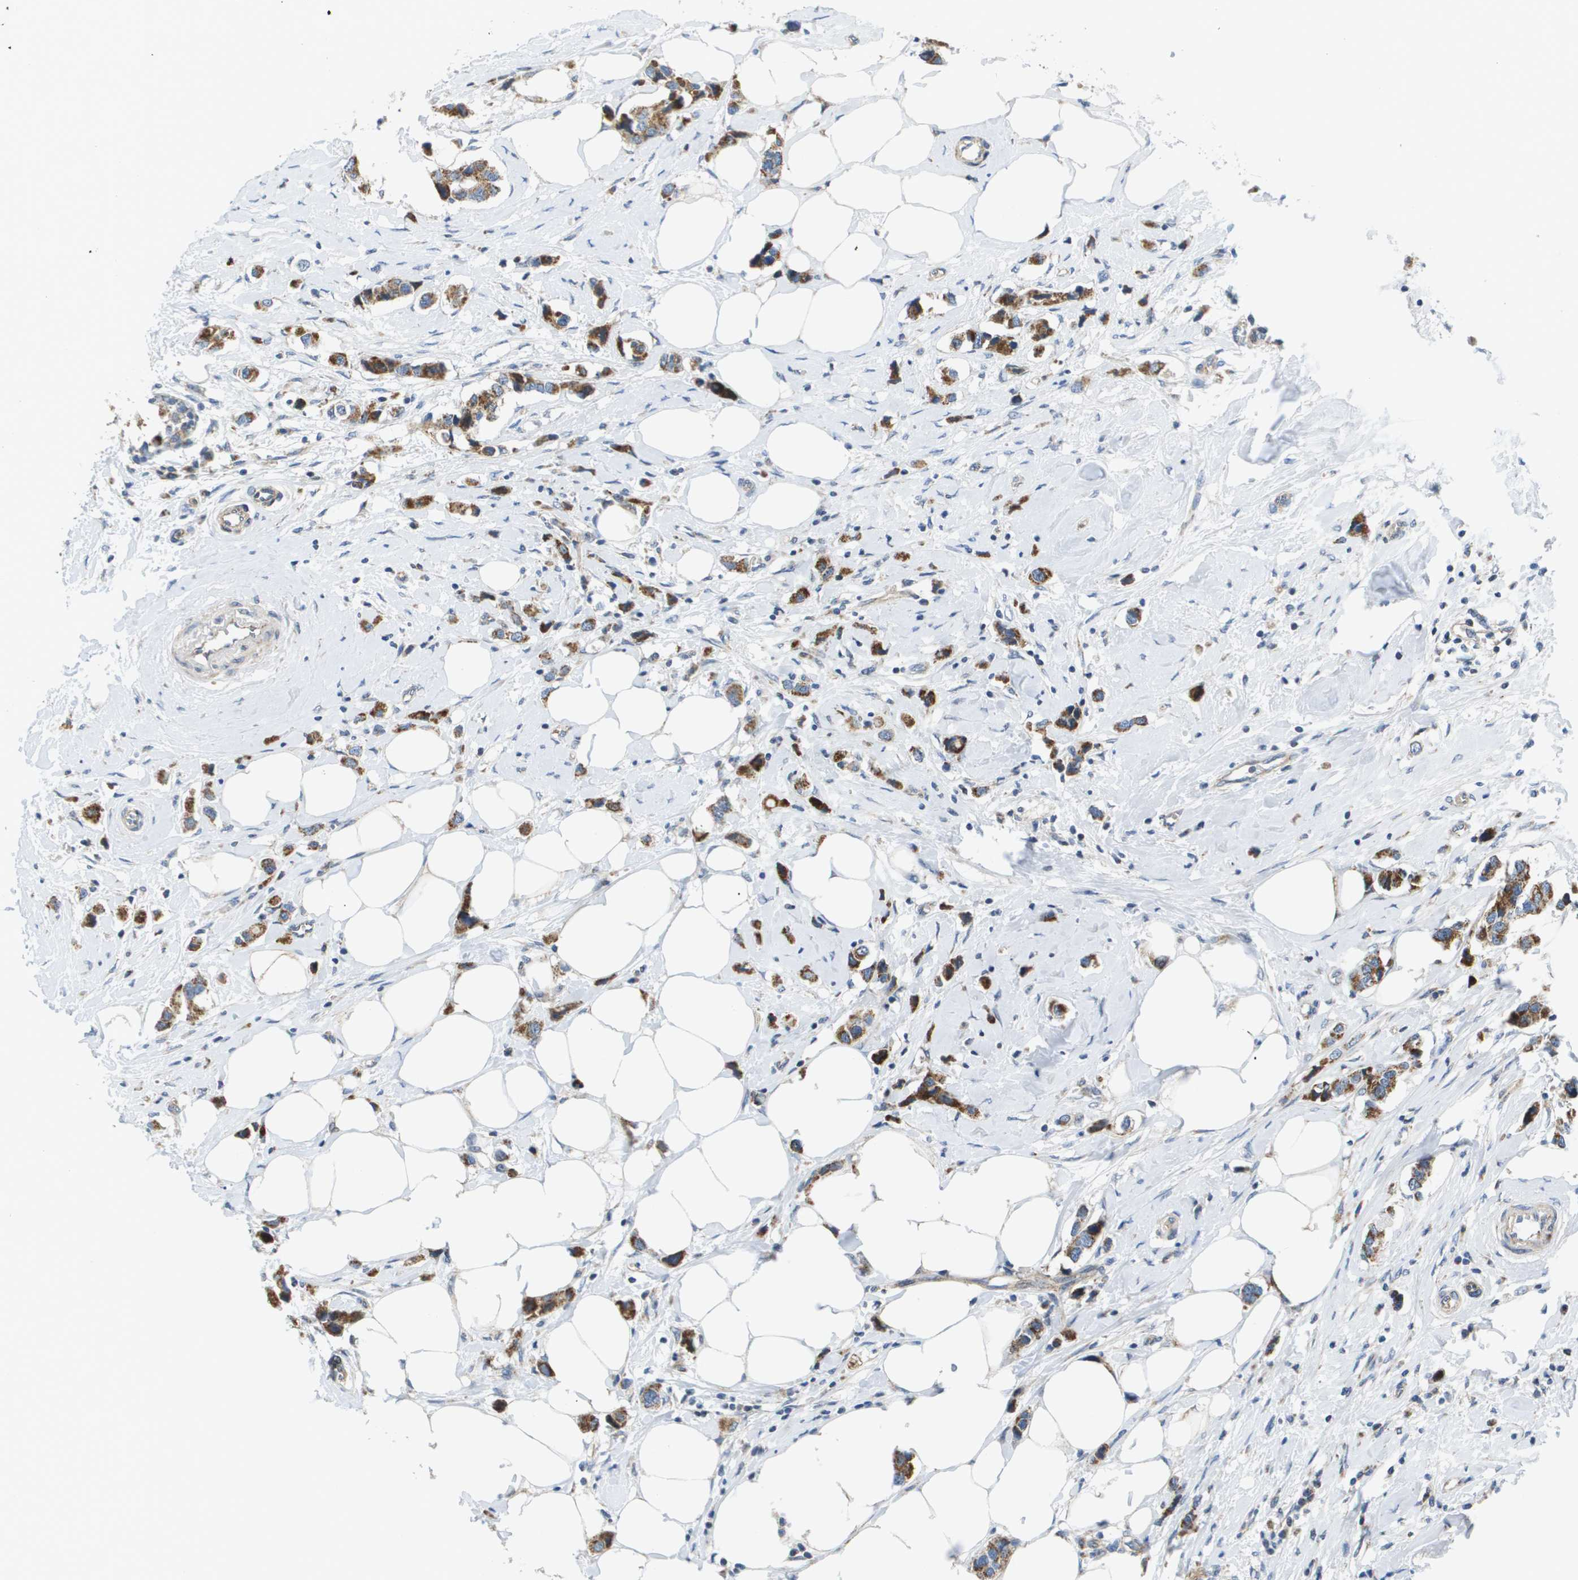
{"staining": {"intensity": "moderate", "quantity": ">75%", "location": "cytoplasmic/membranous"}, "tissue": "breast cancer", "cell_type": "Tumor cells", "image_type": "cancer", "snomed": [{"axis": "morphology", "description": "Normal tissue, NOS"}, {"axis": "morphology", "description": "Duct carcinoma"}, {"axis": "topography", "description": "Breast"}], "caption": "An IHC micrograph of neoplastic tissue is shown. Protein staining in brown labels moderate cytoplasmic/membranous positivity in breast cancer within tumor cells.", "gene": "KRT23", "patient": {"sex": "female", "age": 50}}